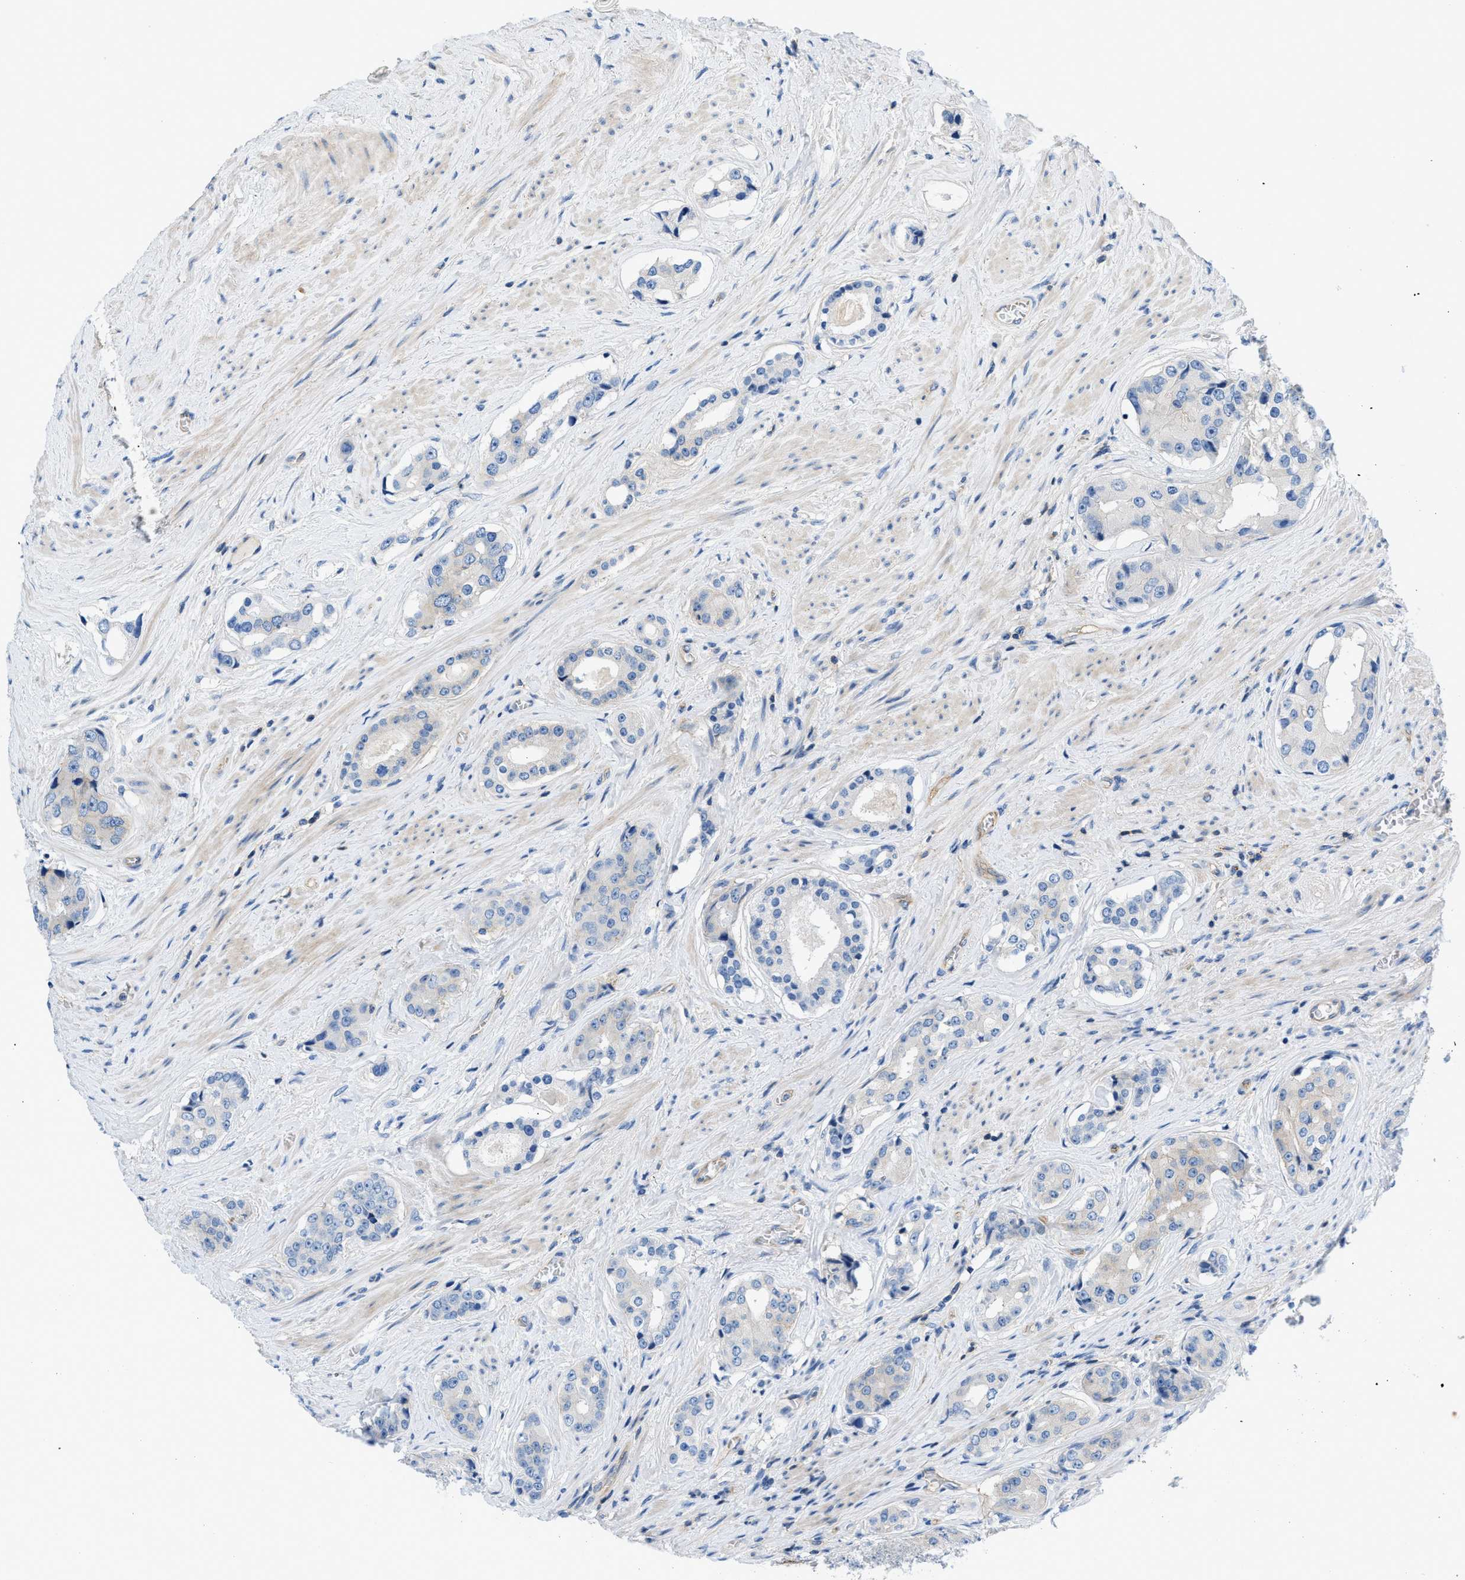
{"staining": {"intensity": "negative", "quantity": "none", "location": "none"}, "tissue": "prostate cancer", "cell_type": "Tumor cells", "image_type": "cancer", "snomed": [{"axis": "morphology", "description": "Adenocarcinoma, High grade"}, {"axis": "topography", "description": "Prostate"}], "caption": "This is an immunohistochemistry photomicrograph of human high-grade adenocarcinoma (prostate). There is no expression in tumor cells.", "gene": "ORAI1", "patient": {"sex": "male", "age": 71}}